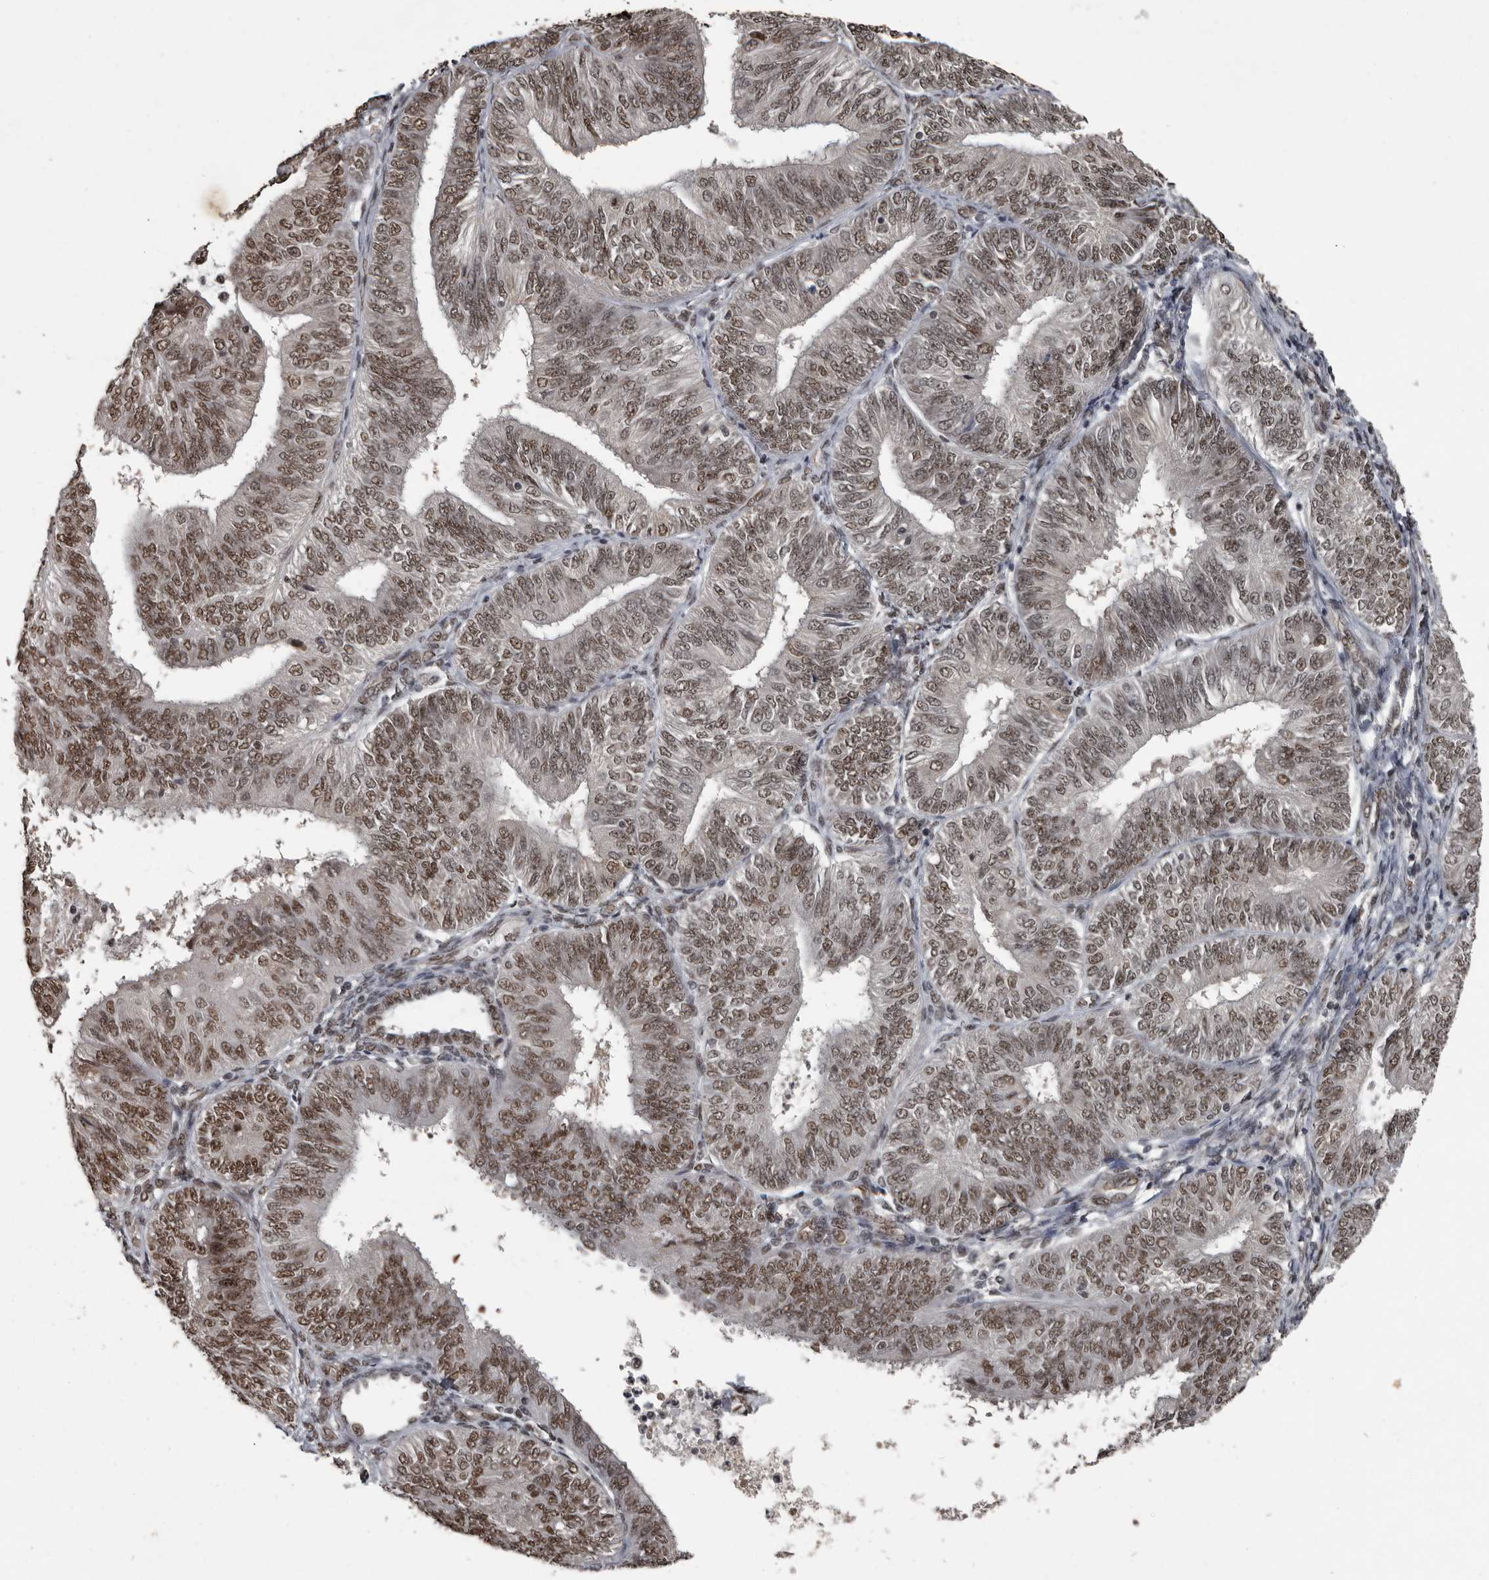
{"staining": {"intensity": "strong", "quantity": ">75%", "location": "nuclear"}, "tissue": "endometrial cancer", "cell_type": "Tumor cells", "image_type": "cancer", "snomed": [{"axis": "morphology", "description": "Adenocarcinoma, NOS"}, {"axis": "topography", "description": "Endometrium"}], "caption": "Strong nuclear expression is identified in approximately >75% of tumor cells in endometrial adenocarcinoma. The protein of interest is shown in brown color, while the nuclei are stained blue.", "gene": "CHD1L", "patient": {"sex": "female", "age": 58}}